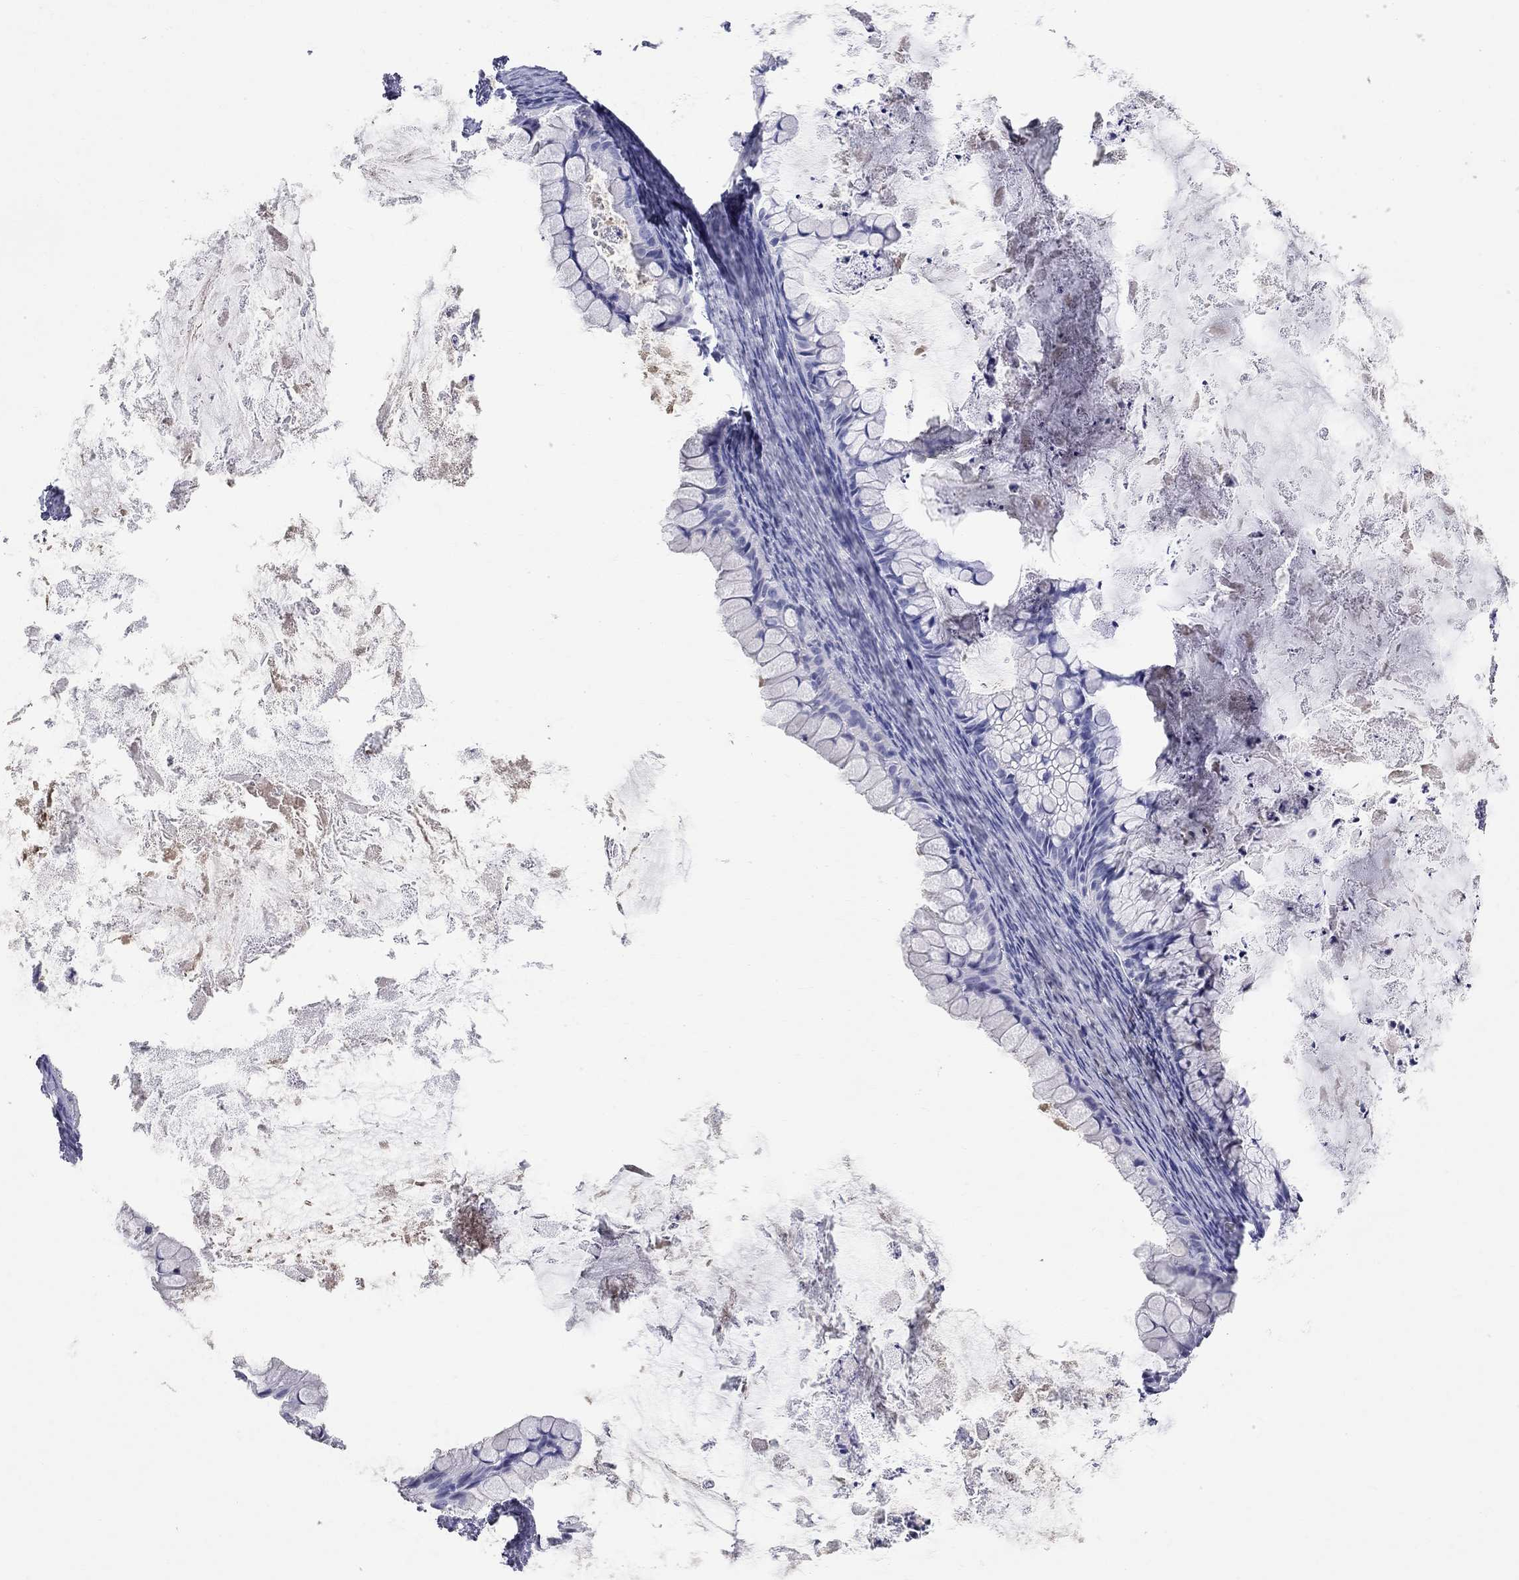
{"staining": {"intensity": "negative", "quantity": "none", "location": "none"}, "tissue": "ovarian cancer", "cell_type": "Tumor cells", "image_type": "cancer", "snomed": [{"axis": "morphology", "description": "Cystadenocarcinoma, mucinous, NOS"}, {"axis": "topography", "description": "Ovary"}], "caption": "Tumor cells show no significant expression in ovarian mucinous cystadenocarcinoma. The staining was performed using DAB to visualize the protein expression in brown, while the nuclei were stained in blue with hematoxylin (Magnification: 20x).", "gene": "PHOX2B", "patient": {"sex": "female", "age": 35}}